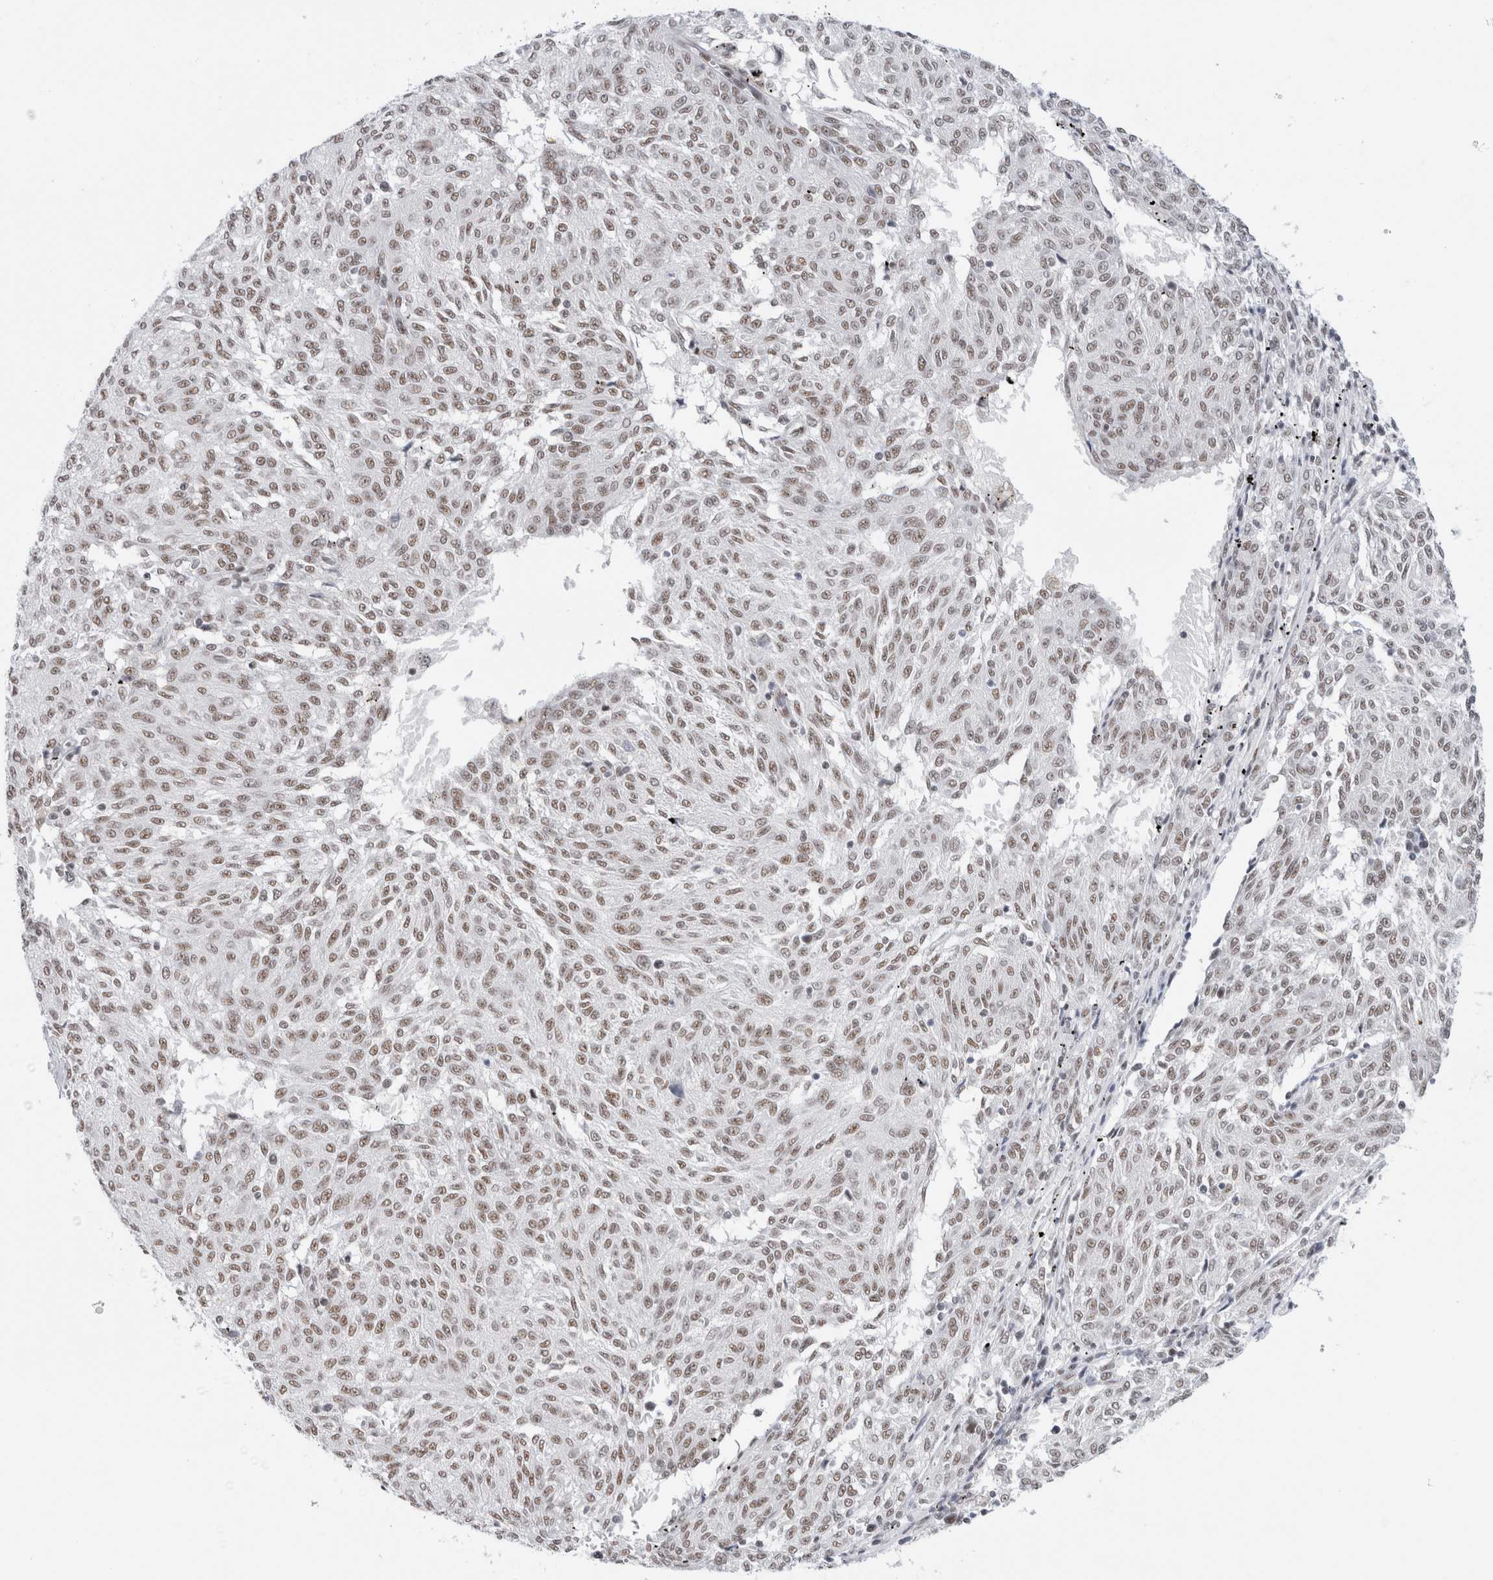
{"staining": {"intensity": "moderate", "quantity": "25%-75%", "location": "nuclear"}, "tissue": "melanoma", "cell_type": "Tumor cells", "image_type": "cancer", "snomed": [{"axis": "morphology", "description": "Malignant melanoma, NOS"}, {"axis": "topography", "description": "Skin"}], "caption": "DAB (3,3'-diaminobenzidine) immunohistochemical staining of melanoma displays moderate nuclear protein expression in about 25%-75% of tumor cells.", "gene": "COPS7A", "patient": {"sex": "female", "age": 72}}